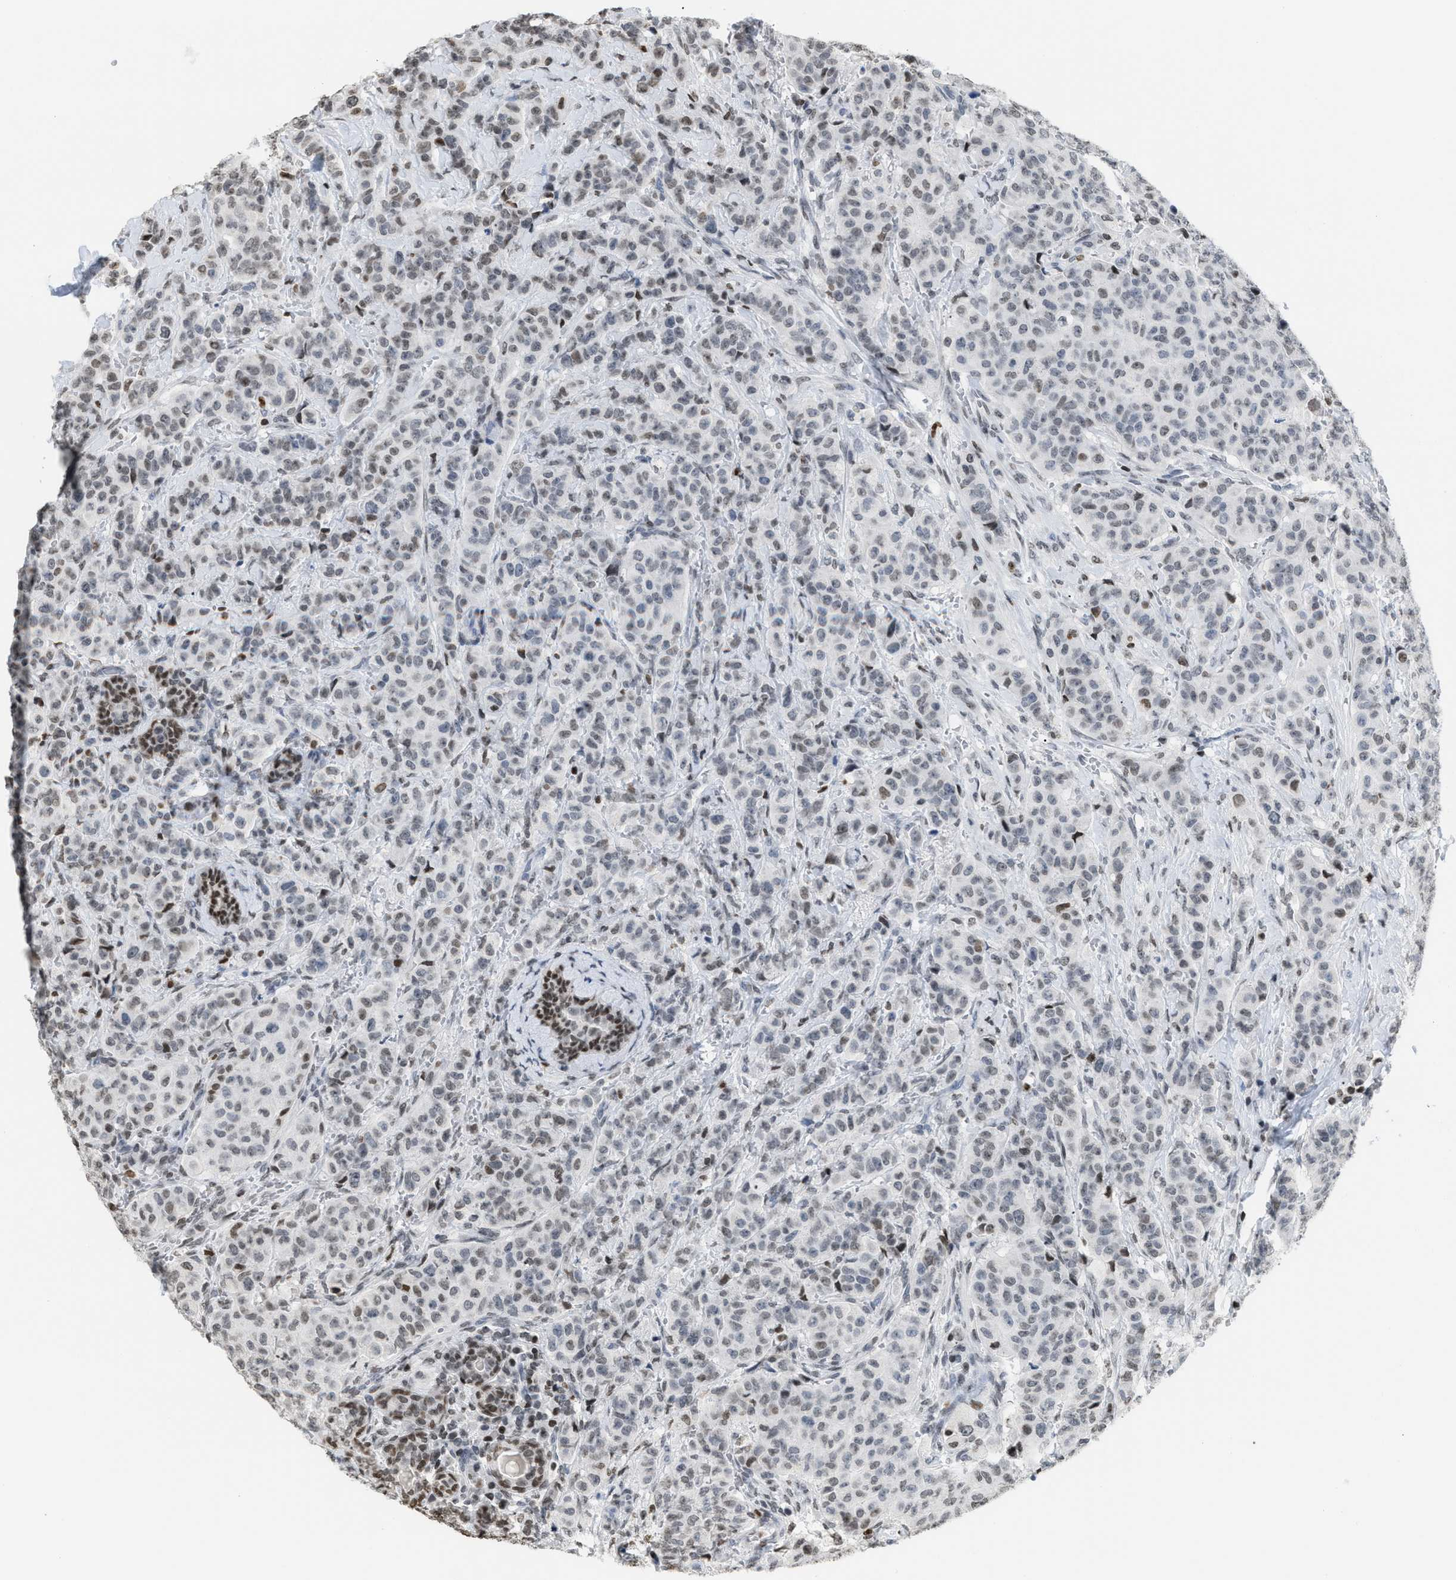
{"staining": {"intensity": "weak", "quantity": ">75%", "location": "nuclear"}, "tissue": "breast cancer", "cell_type": "Tumor cells", "image_type": "cancer", "snomed": [{"axis": "morphology", "description": "Normal tissue, NOS"}, {"axis": "morphology", "description": "Duct carcinoma"}, {"axis": "topography", "description": "Breast"}], "caption": "Breast cancer tissue displays weak nuclear expression in about >75% of tumor cells", "gene": "HMGN2", "patient": {"sex": "female", "age": 40}}